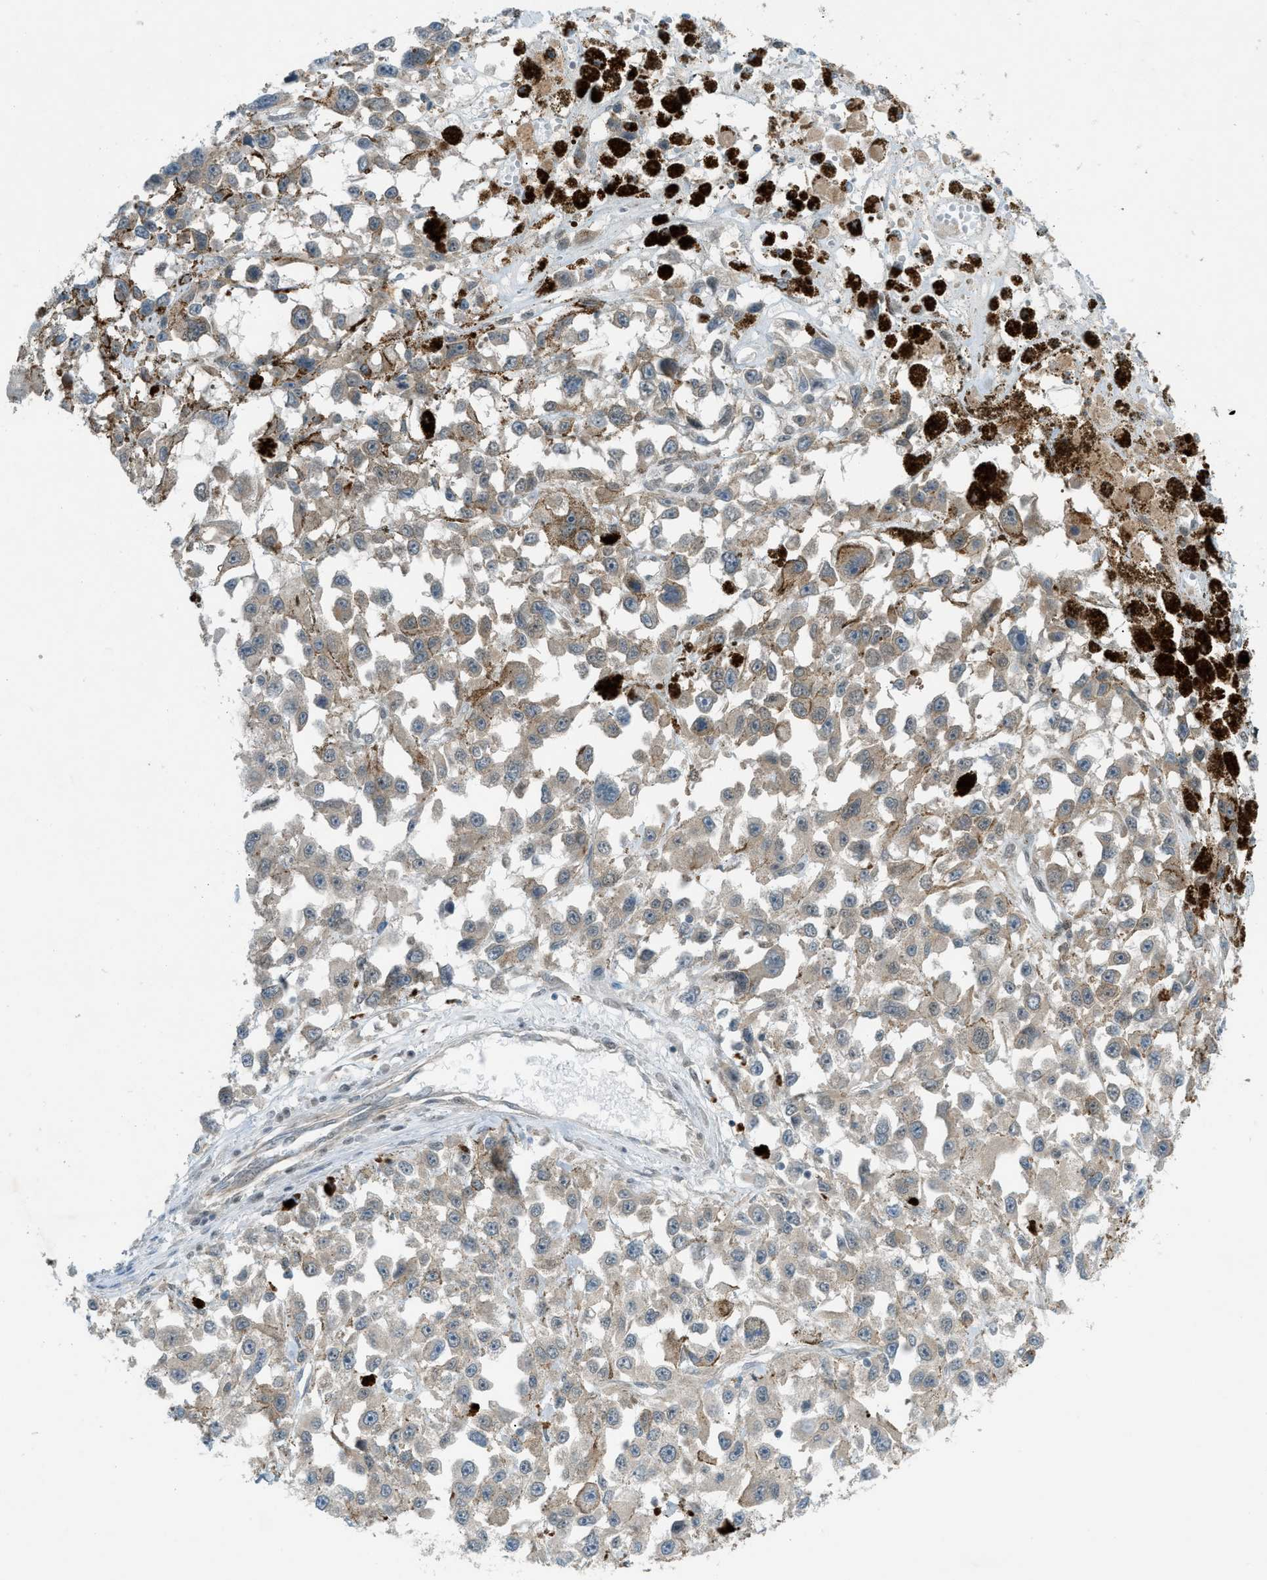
{"staining": {"intensity": "weak", "quantity": ">75%", "location": "cytoplasmic/membranous"}, "tissue": "melanoma", "cell_type": "Tumor cells", "image_type": "cancer", "snomed": [{"axis": "morphology", "description": "Malignant melanoma, Metastatic site"}, {"axis": "topography", "description": "Lymph node"}], "caption": "A histopathology image showing weak cytoplasmic/membranous positivity in approximately >75% of tumor cells in melanoma, as visualized by brown immunohistochemical staining.", "gene": "DYRK1A", "patient": {"sex": "male", "age": 59}}